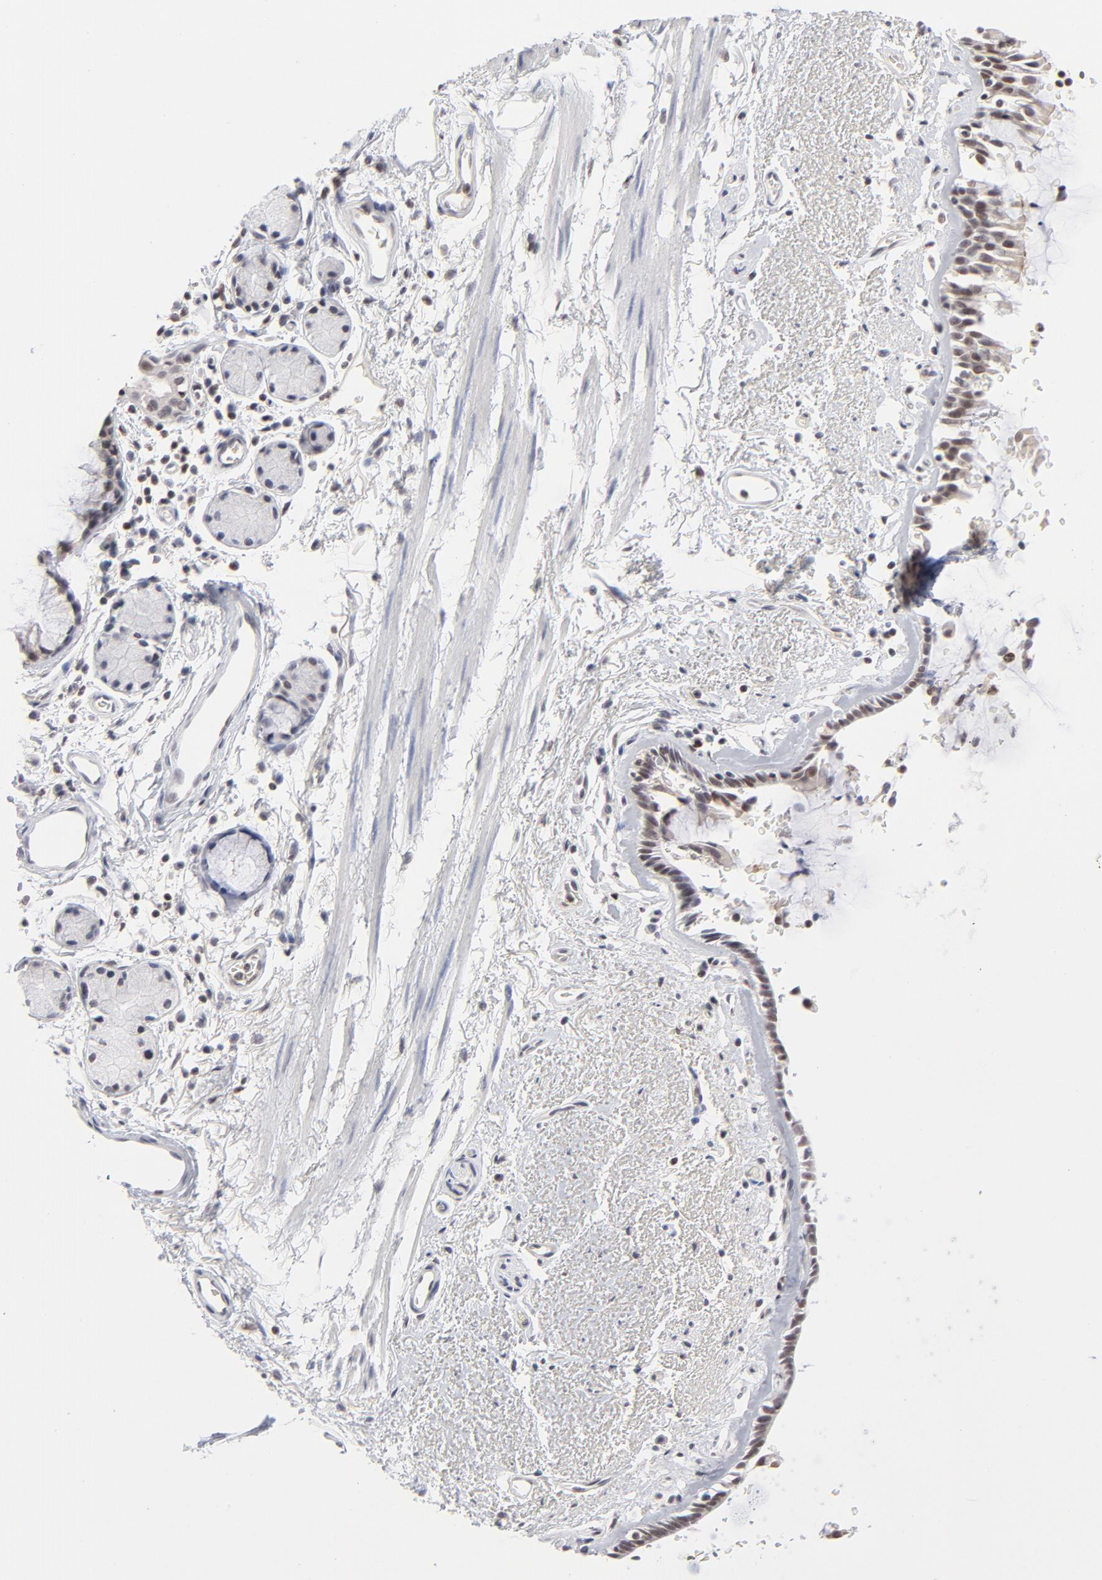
{"staining": {"intensity": "weak", "quantity": ">75%", "location": "nuclear"}, "tissue": "bronchus", "cell_type": "Respiratory epithelial cells", "image_type": "normal", "snomed": [{"axis": "morphology", "description": "Normal tissue, NOS"}, {"axis": "morphology", "description": "Adenocarcinoma, NOS"}, {"axis": "topography", "description": "Bronchus"}, {"axis": "topography", "description": "Lung"}], "caption": "Normal bronchus reveals weak nuclear positivity in approximately >75% of respiratory epithelial cells The staining was performed using DAB (3,3'-diaminobenzidine), with brown indicating positive protein expression. Nuclei are stained blue with hematoxylin..", "gene": "MAX", "patient": {"sex": "male", "age": 71}}